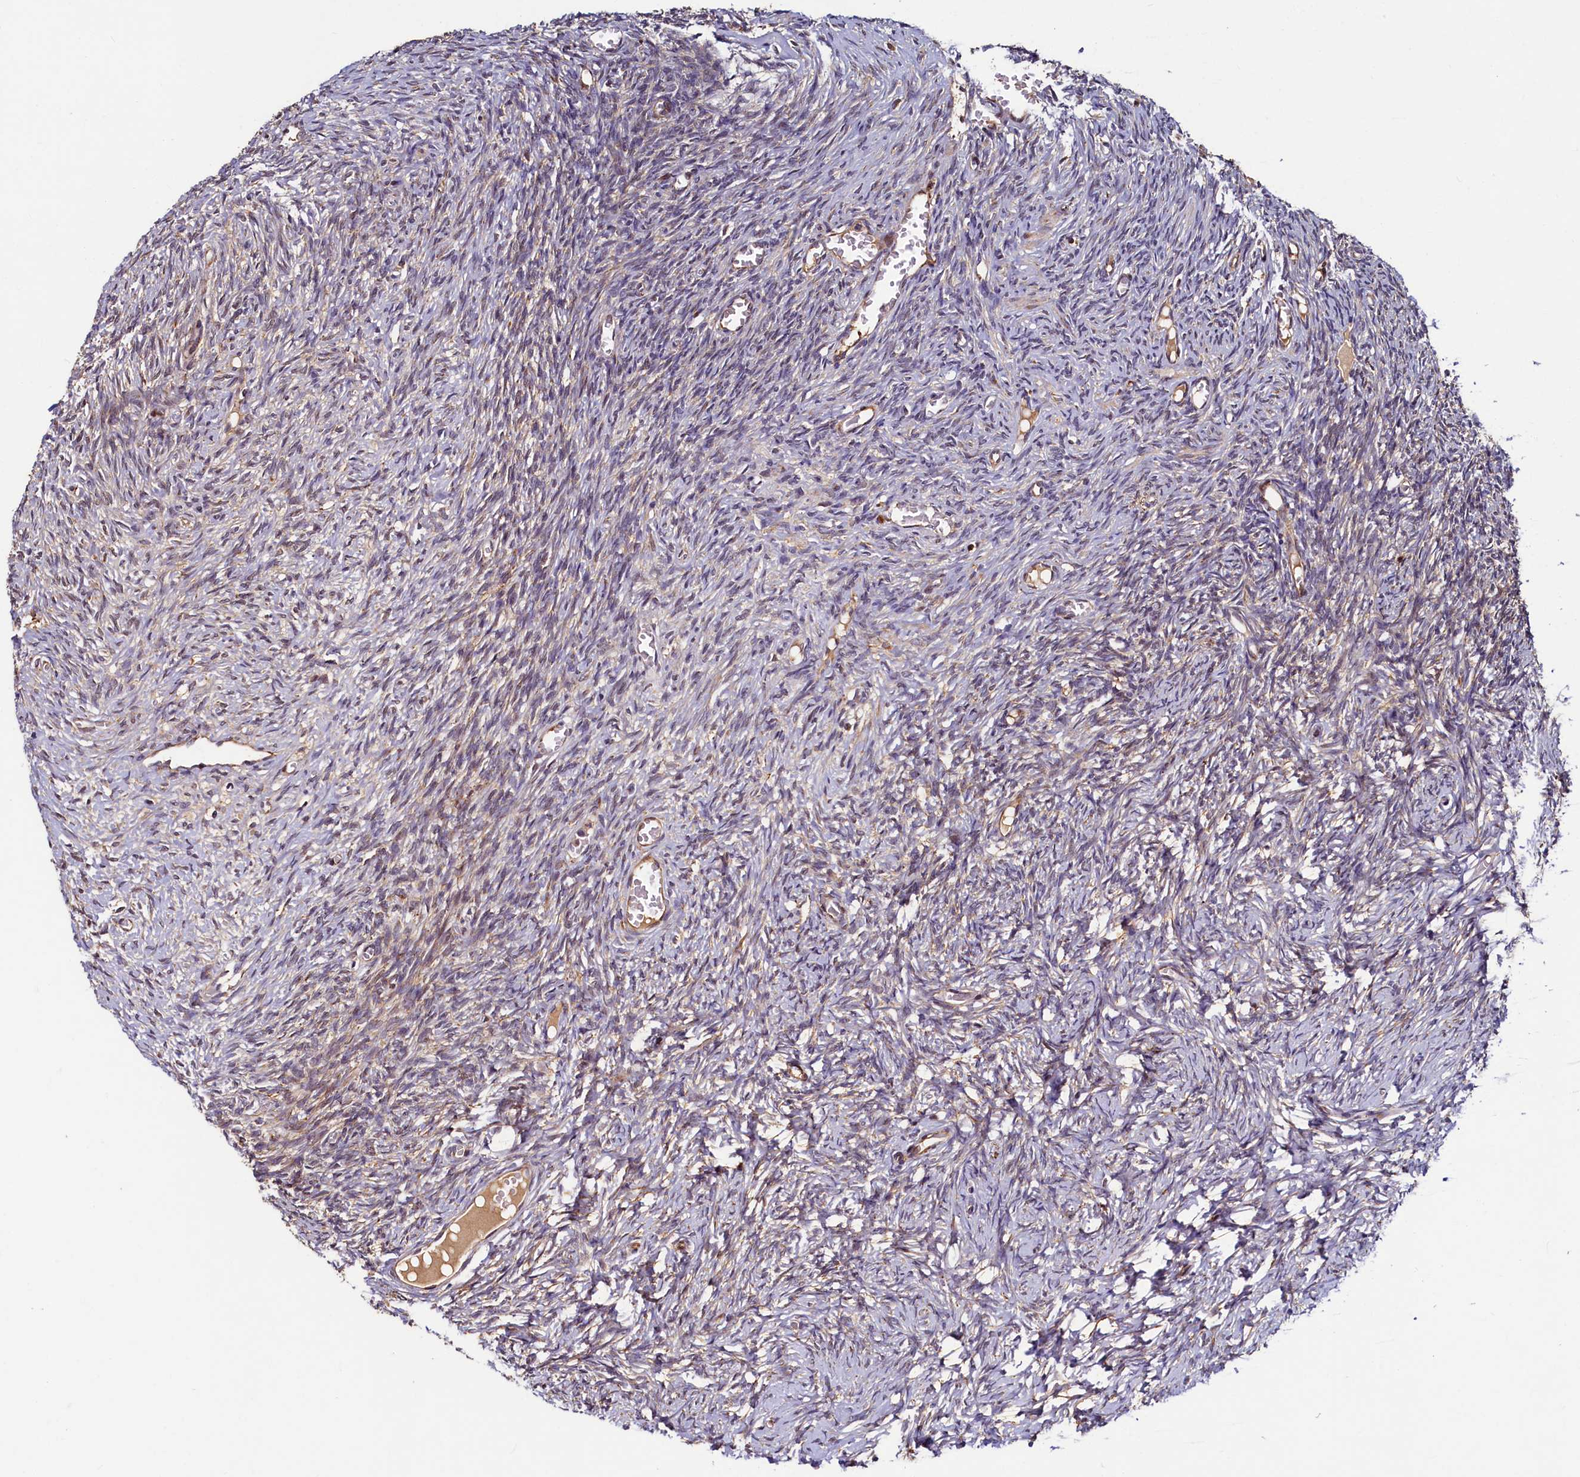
{"staining": {"intensity": "moderate", "quantity": "25%-75%", "location": "cytoplasmic/membranous"}, "tissue": "ovary", "cell_type": "Ovarian stroma cells", "image_type": "normal", "snomed": [{"axis": "morphology", "description": "Normal tissue, NOS"}, {"axis": "topography", "description": "Ovary"}], "caption": "Ovary stained with a brown dye reveals moderate cytoplasmic/membranous positive expression in approximately 25%-75% of ovarian stroma cells.", "gene": "NCKAP5L", "patient": {"sex": "female", "age": 27}}